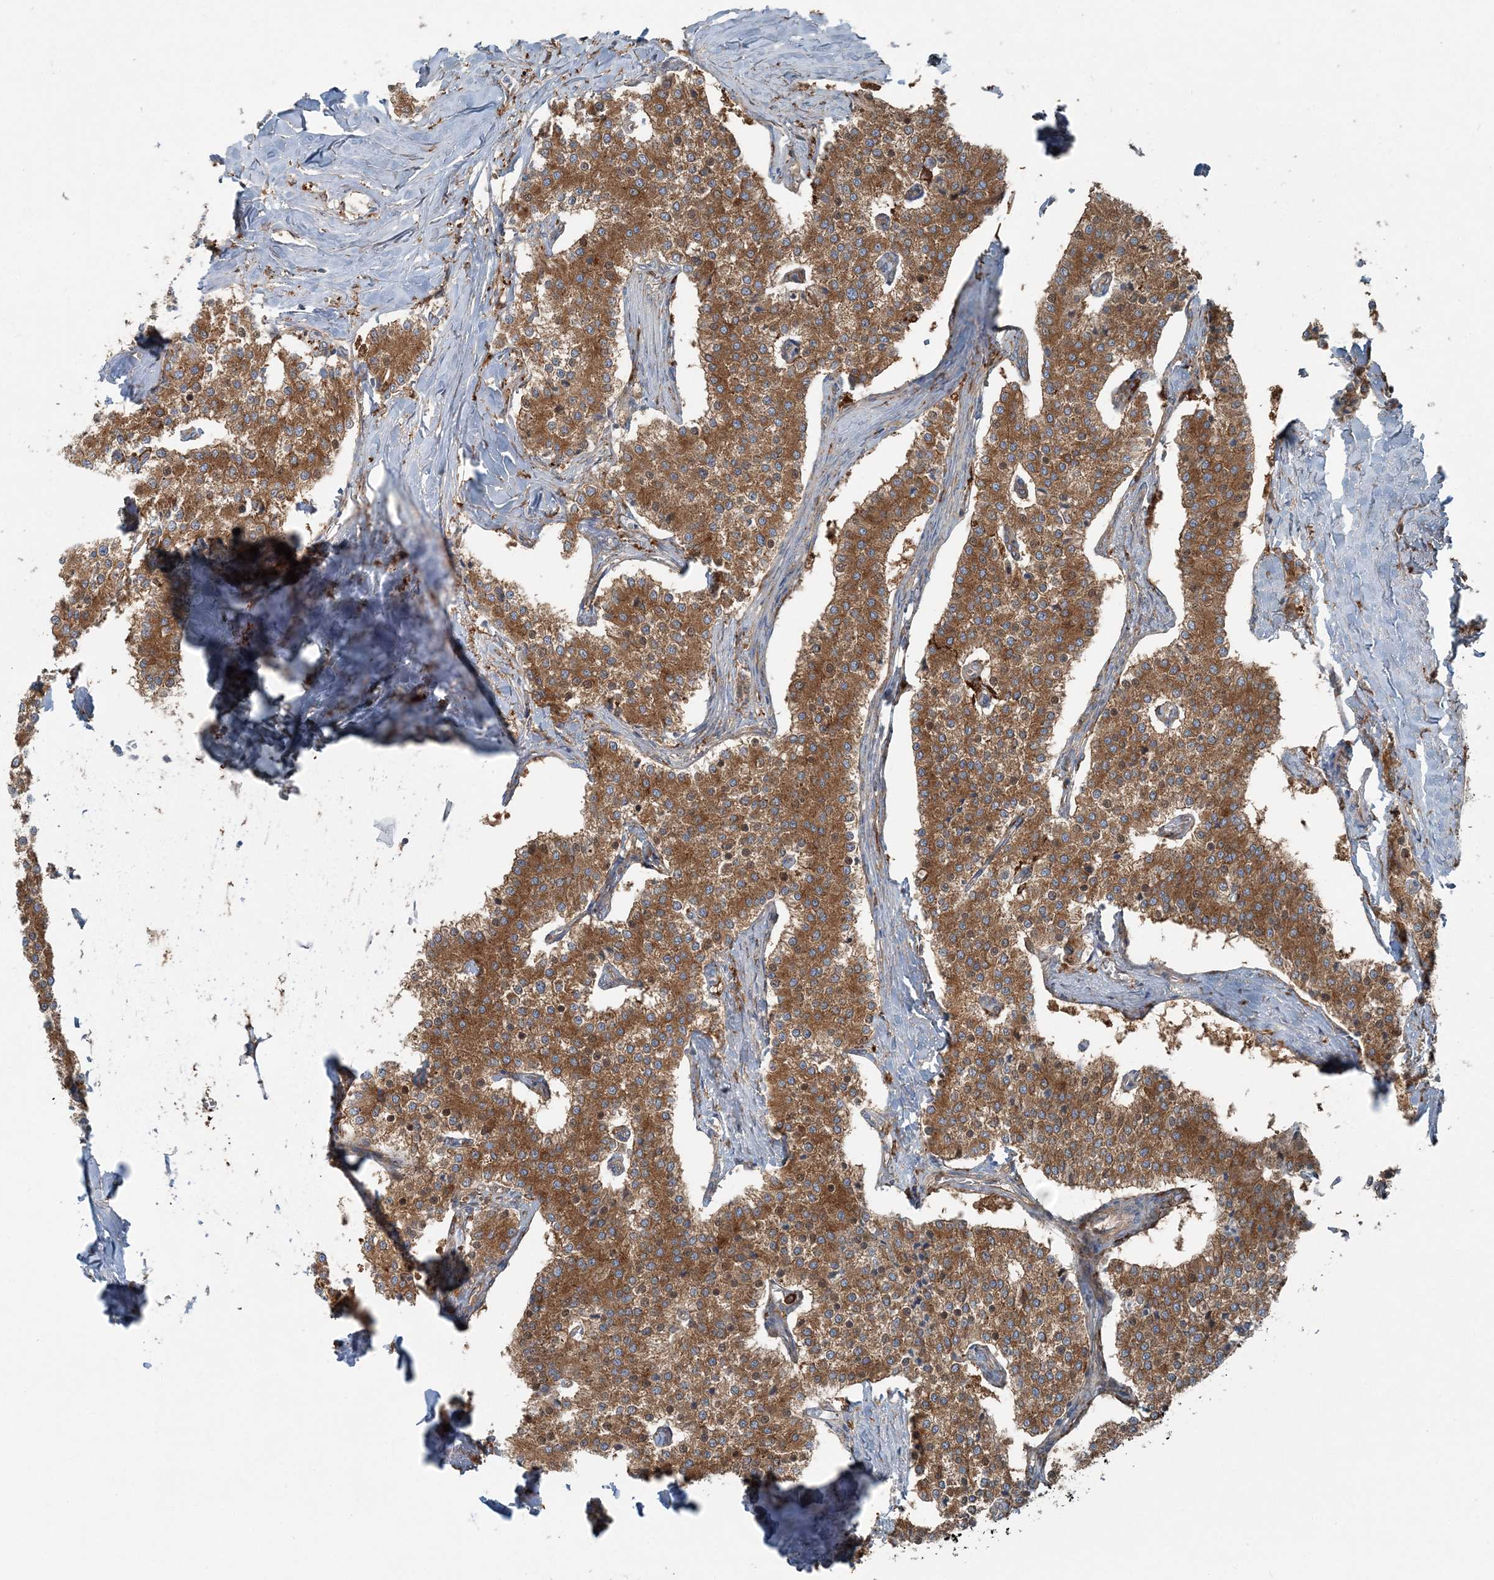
{"staining": {"intensity": "moderate", "quantity": ">75%", "location": "cytoplasmic/membranous"}, "tissue": "carcinoid", "cell_type": "Tumor cells", "image_type": "cancer", "snomed": [{"axis": "morphology", "description": "Carcinoid, malignant, NOS"}, {"axis": "topography", "description": "Colon"}], "caption": "Human carcinoid stained with a brown dye displays moderate cytoplasmic/membranous positive positivity in about >75% of tumor cells.", "gene": "SNX2", "patient": {"sex": "female", "age": 52}}